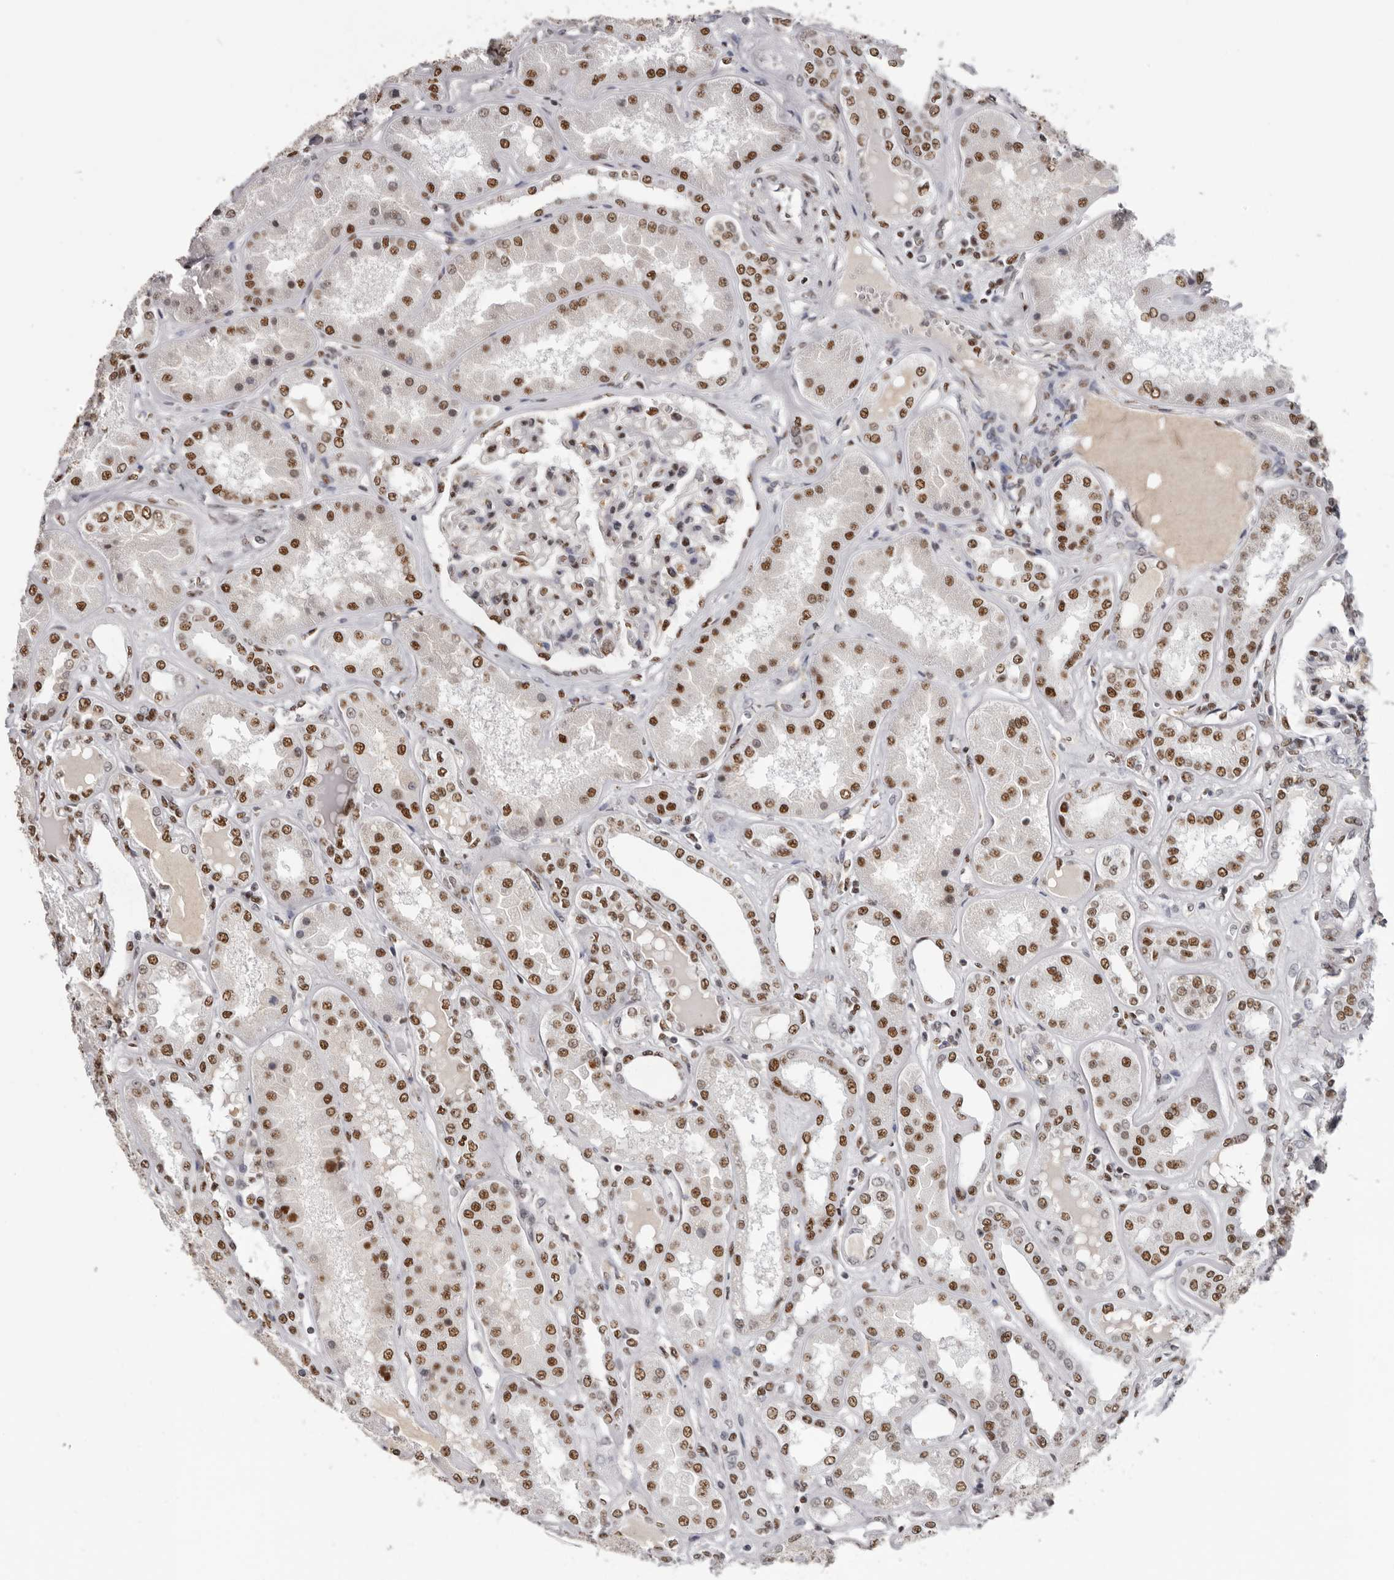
{"staining": {"intensity": "moderate", "quantity": "25%-75%", "location": "nuclear"}, "tissue": "kidney", "cell_type": "Cells in glomeruli", "image_type": "normal", "snomed": [{"axis": "morphology", "description": "Normal tissue, NOS"}, {"axis": "topography", "description": "Kidney"}], "caption": "A brown stain shows moderate nuclear expression of a protein in cells in glomeruli of normal kidney. (Brightfield microscopy of DAB IHC at high magnification).", "gene": "SCAF4", "patient": {"sex": "female", "age": 56}}